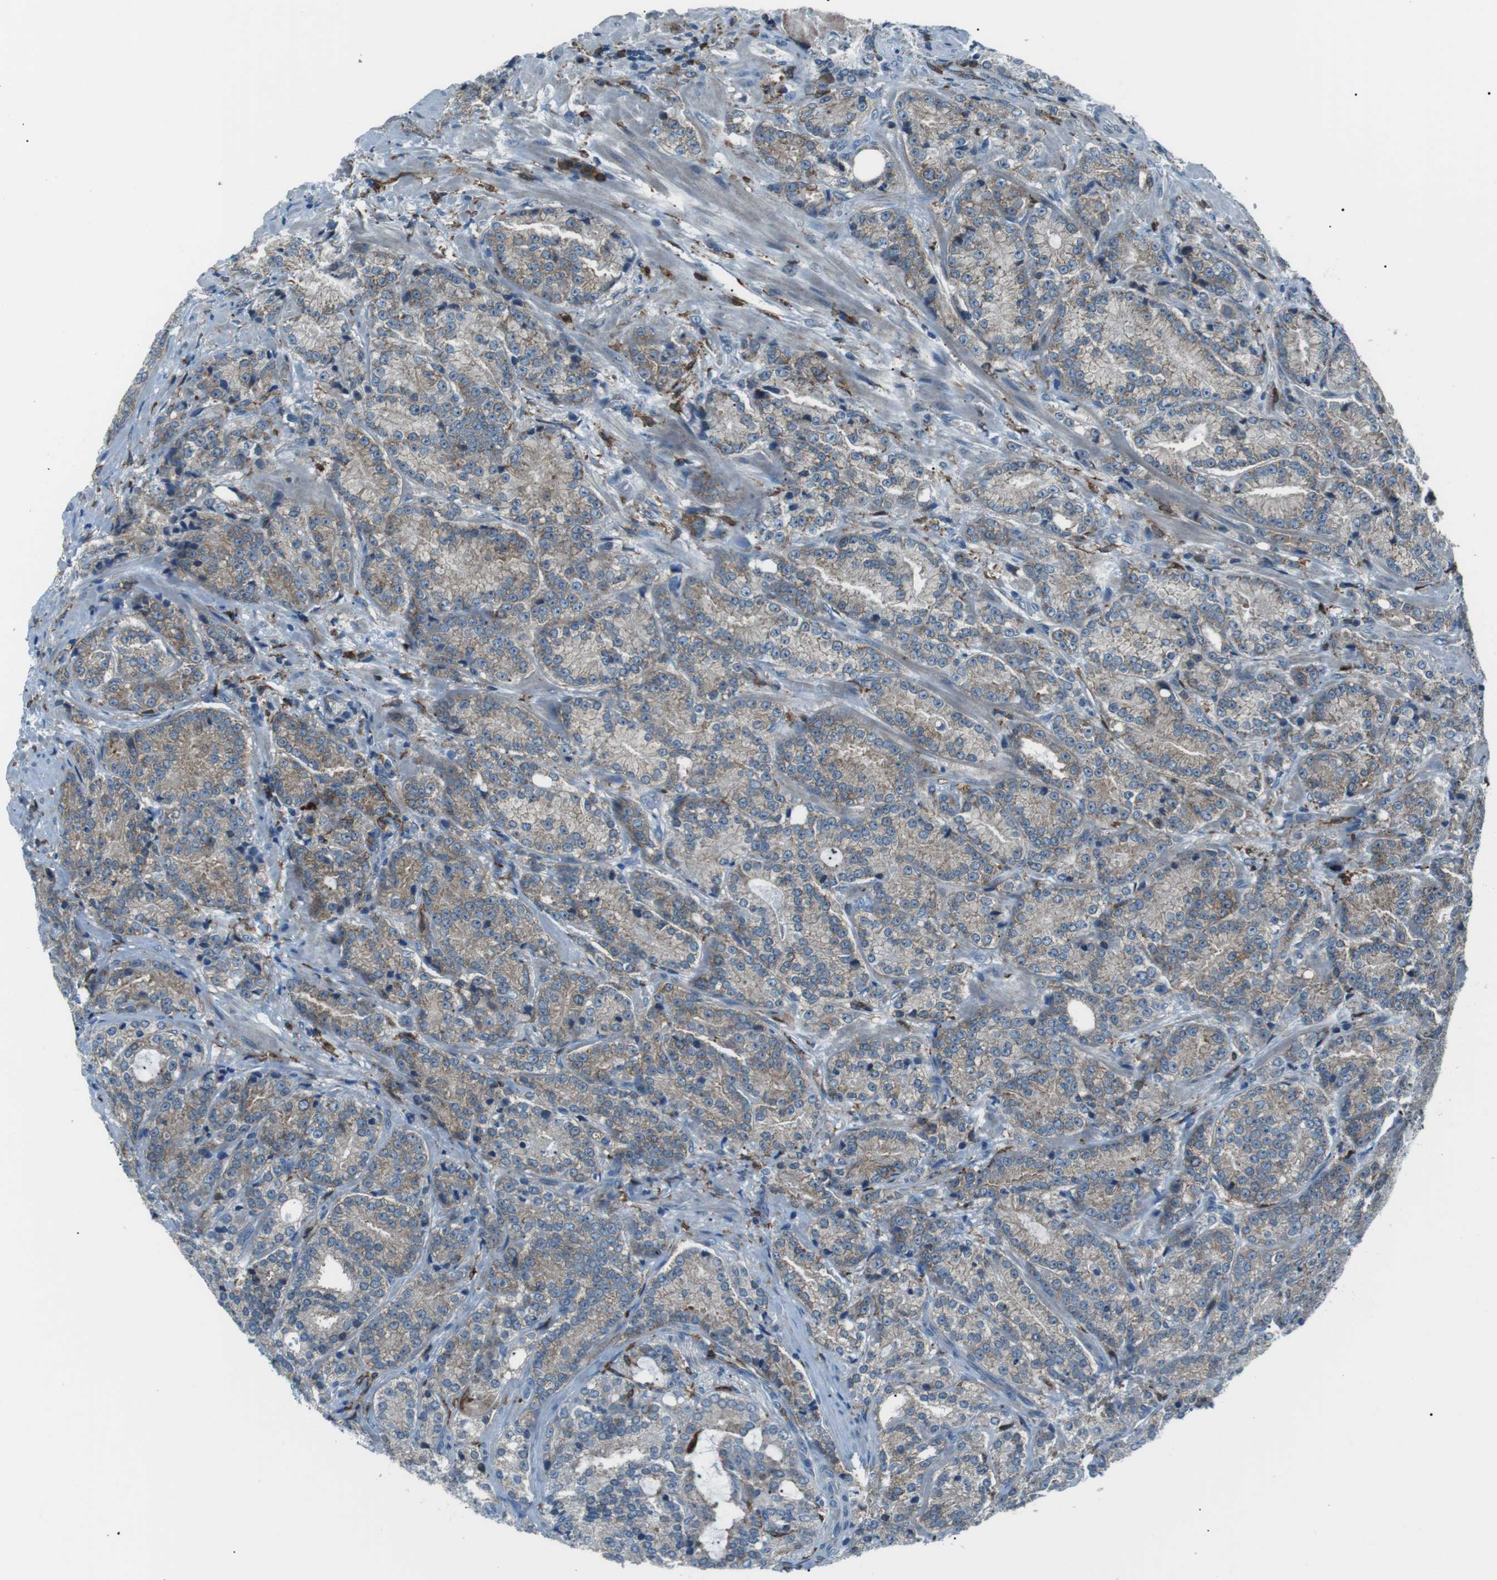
{"staining": {"intensity": "weak", "quantity": ">75%", "location": "cytoplasmic/membranous"}, "tissue": "prostate cancer", "cell_type": "Tumor cells", "image_type": "cancer", "snomed": [{"axis": "morphology", "description": "Adenocarcinoma, High grade"}, {"axis": "topography", "description": "Prostate"}], "caption": "IHC histopathology image of prostate high-grade adenocarcinoma stained for a protein (brown), which displays low levels of weak cytoplasmic/membranous staining in about >75% of tumor cells.", "gene": "BLNK", "patient": {"sex": "male", "age": 61}}